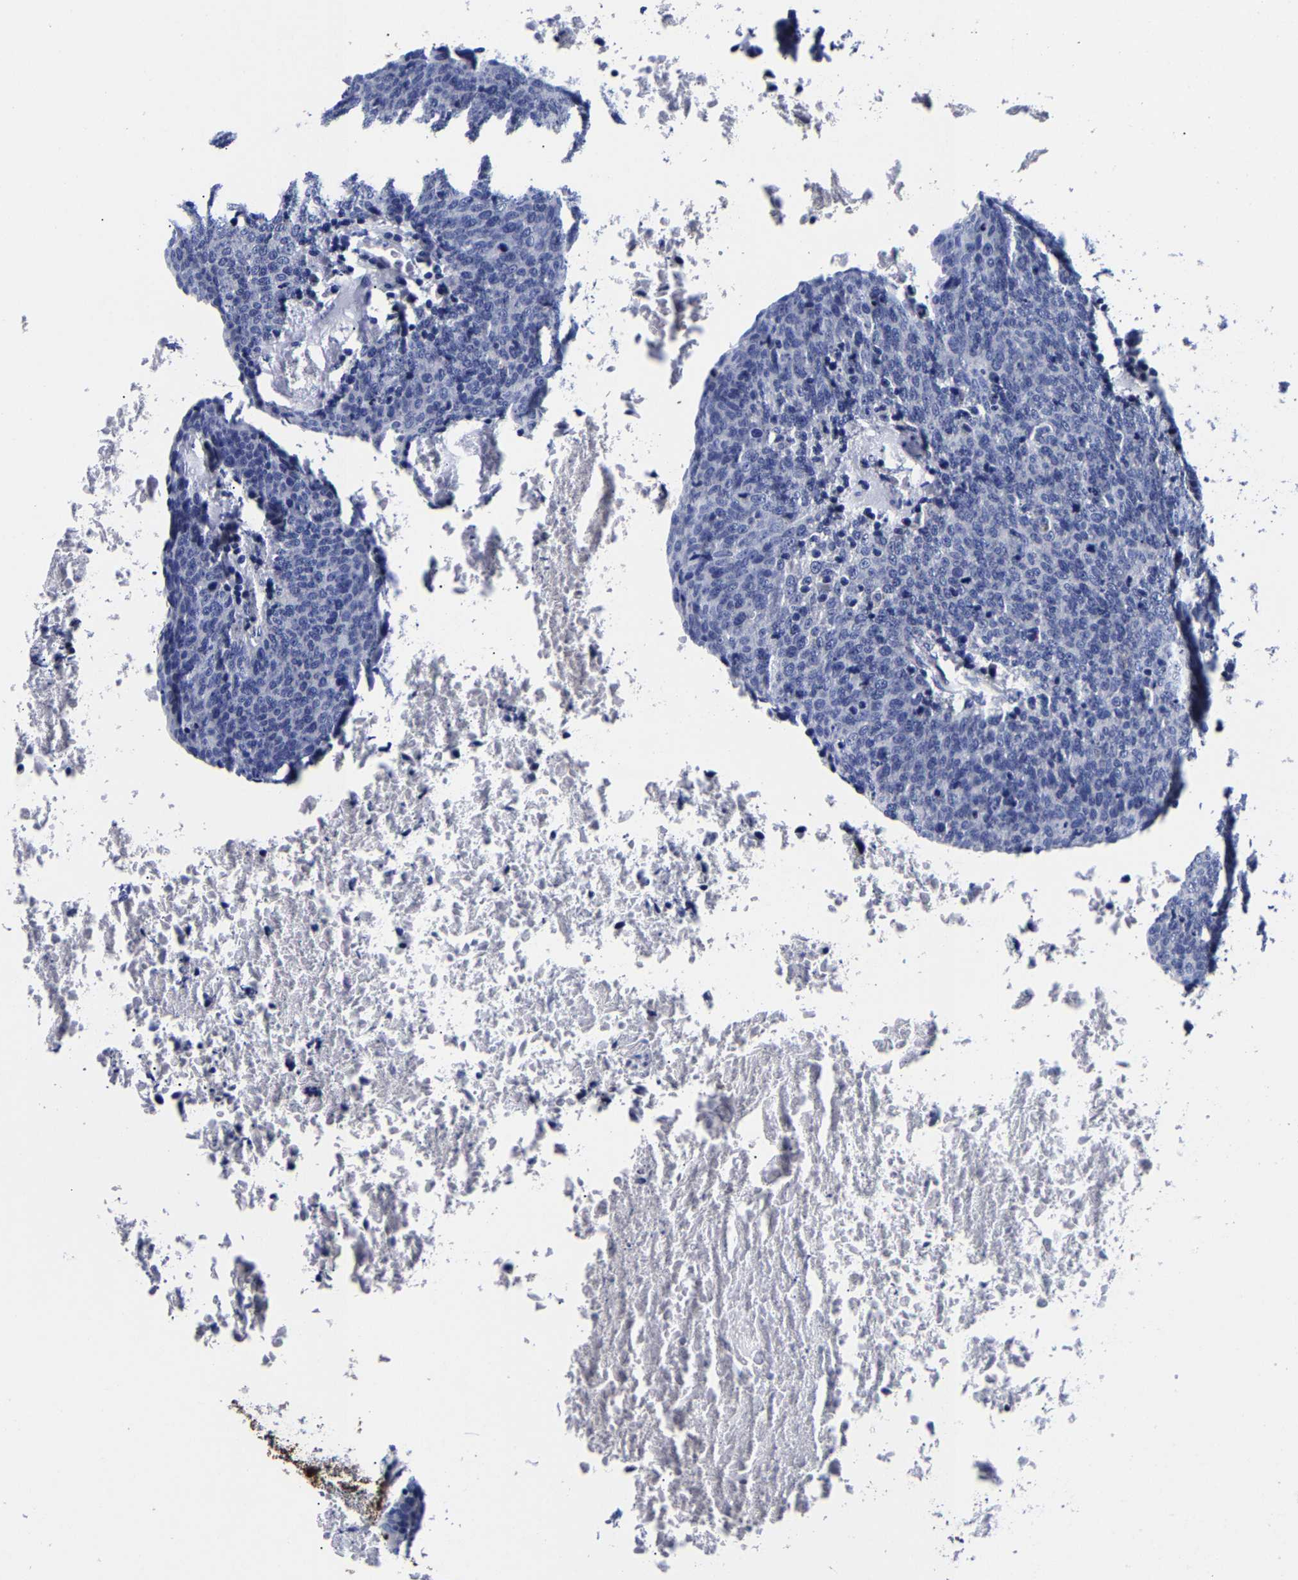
{"staining": {"intensity": "negative", "quantity": "none", "location": "none"}, "tissue": "head and neck cancer", "cell_type": "Tumor cells", "image_type": "cancer", "snomed": [{"axis": "morphology", "description": "Squamous cell carcinoma, NOS"}, {"axis": "morphology", "description": "Squamous cell carcinoma, metastatic, NOS"}, {"axis": "topography", "description": "Lymph node"}, {"axis": "topography", "description": "Head-Neck"}], "caption": "The histopathology image displays no staining of tumor cells in head and neck cancer (metastatic squamous cell carcinoma).", "gene": "CPA2", "patient": {"sex": "male", "age": 62}}